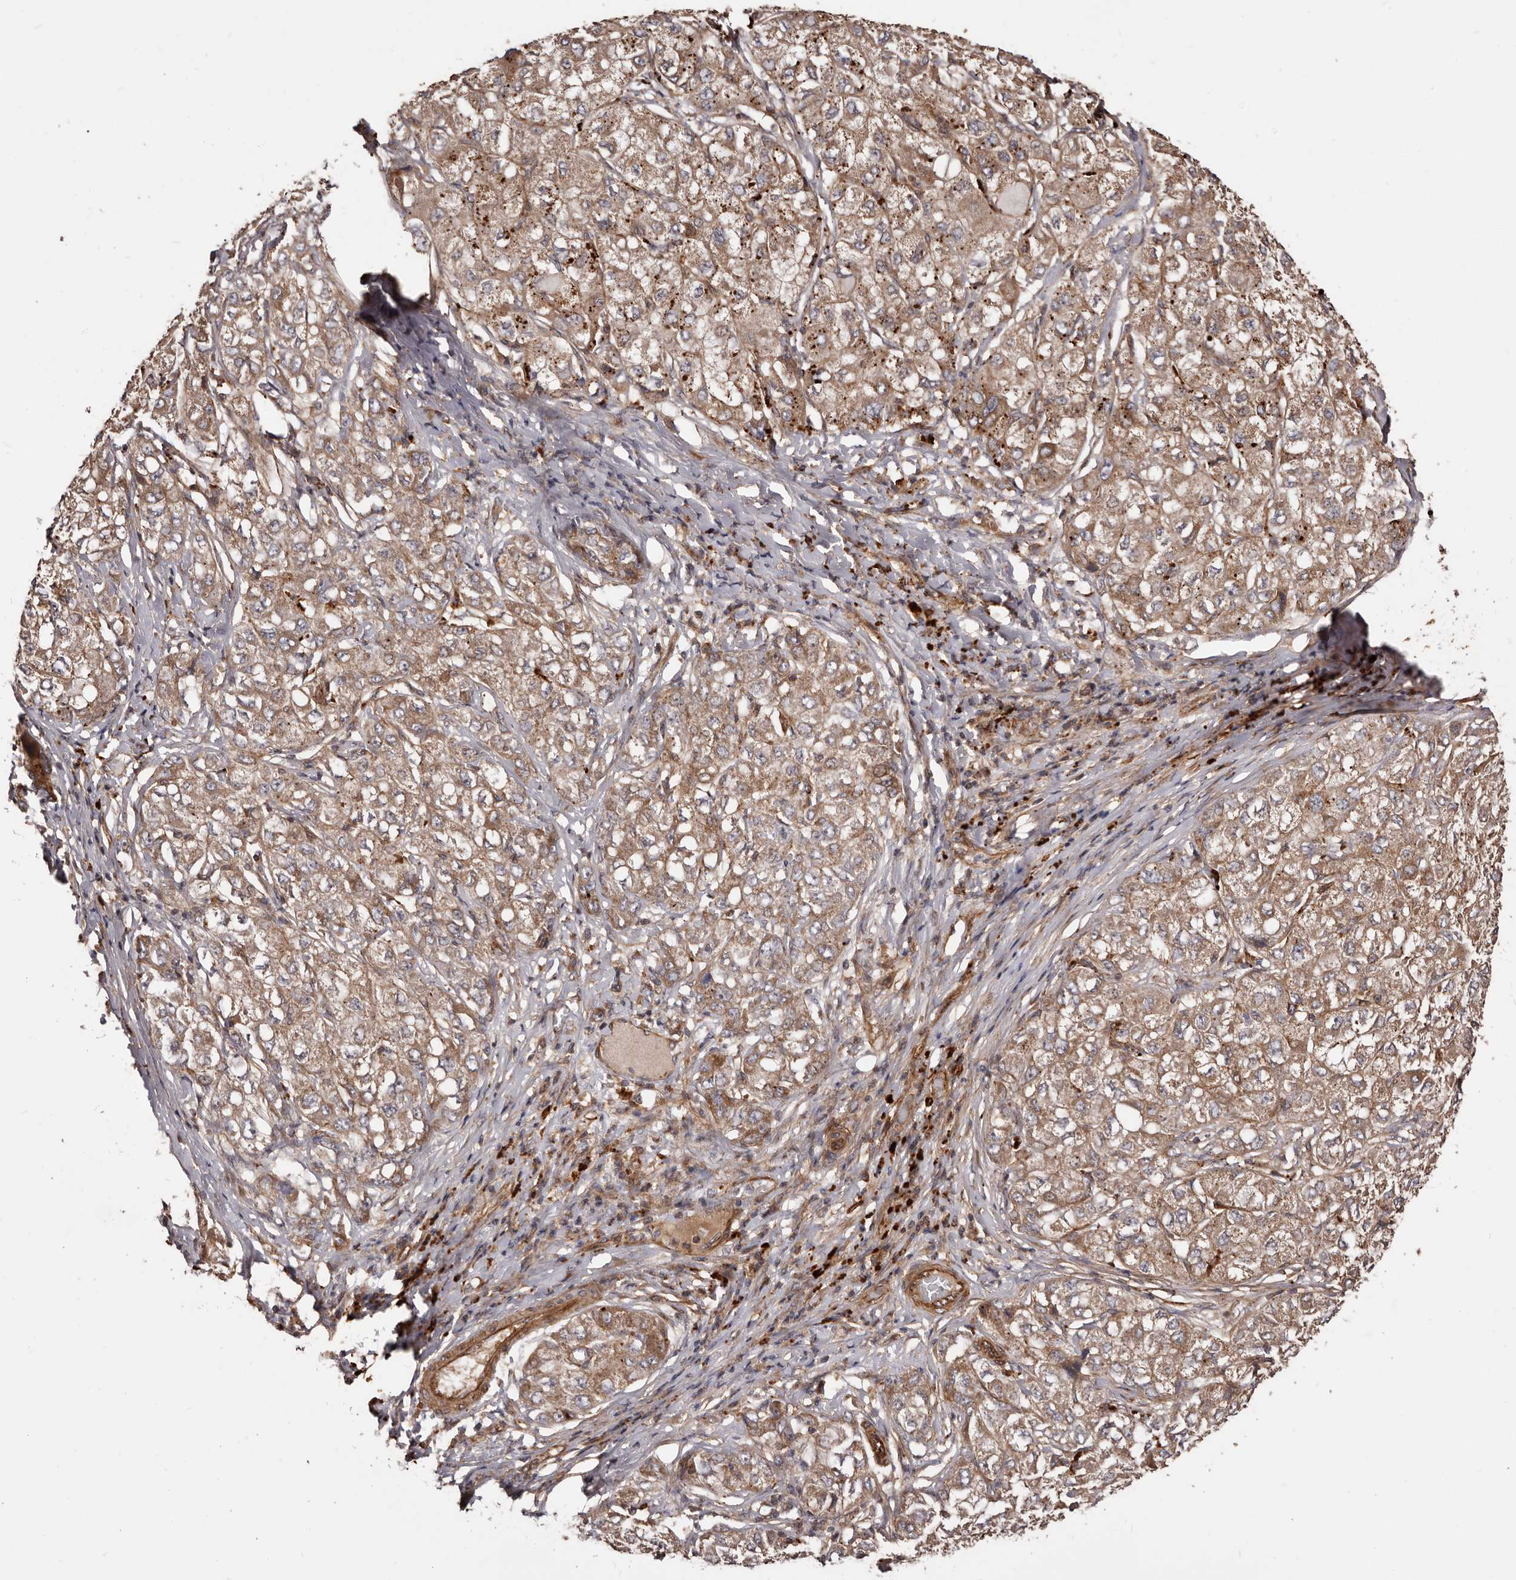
{"staining": {"intensity": "moderate", "quantity": ">75%", "location": "cytoplasmic/membranous"}, "tissue": "liver cancer", "cell_type": "Tumor cells", "image_type": "cancer", "snomed": [{"axis": "morphology", "description": "Carcinoma, Hepatocellular, NOS"}, {"axis": "topography", "description": "Liver"}], "caption": "Brown immunohistochemical staining in liver cancer (hepatocellular carcinoma) displays moderate cytoplasmic/membranous positivity in approximately >75% of tumor cells.", "gene": "GTPBP1", "patient": {"sex": "male", "age": 80}}